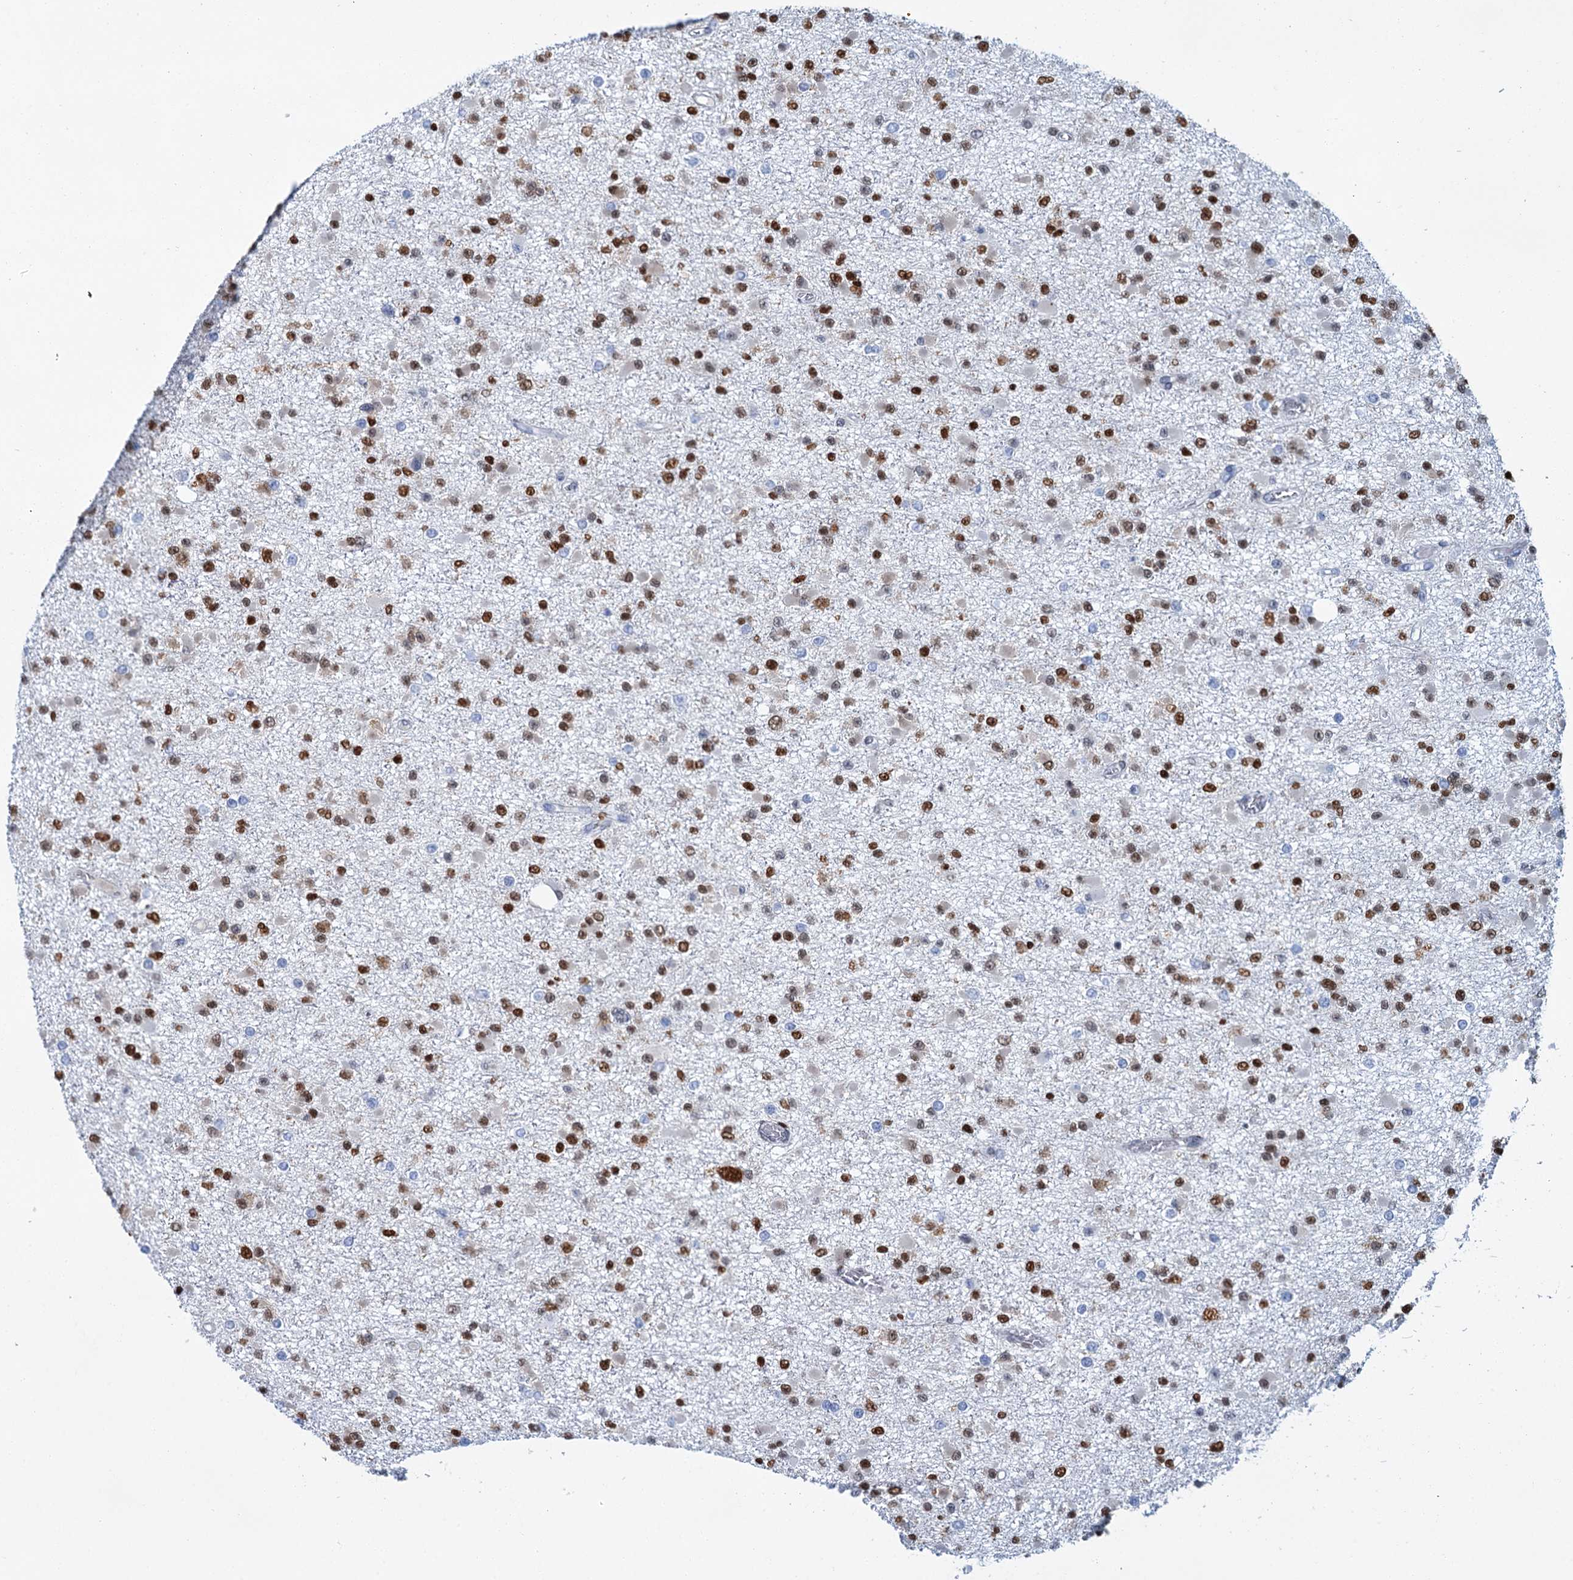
{"staining": {"intensity": "strong", "quantity": "25%-75%", "location": "nuclear"}, "tissue": "glioma", "cell_type": "Tumor cells", "image_type": "cancer", "snomed": [{"axis": "morphology", "description": "Glioma, malignant, Low grade"}, {"axis": "topography", "description": "Brain"}], "caption": "Strong nuclear expression for a protein is appreciated in approximately 25%-75% of tumor cells of malignant glioma (low-grade) using immunohistochemistry.", "gene": "CELF2", "patient": {"sex": "female", "age": 22}}